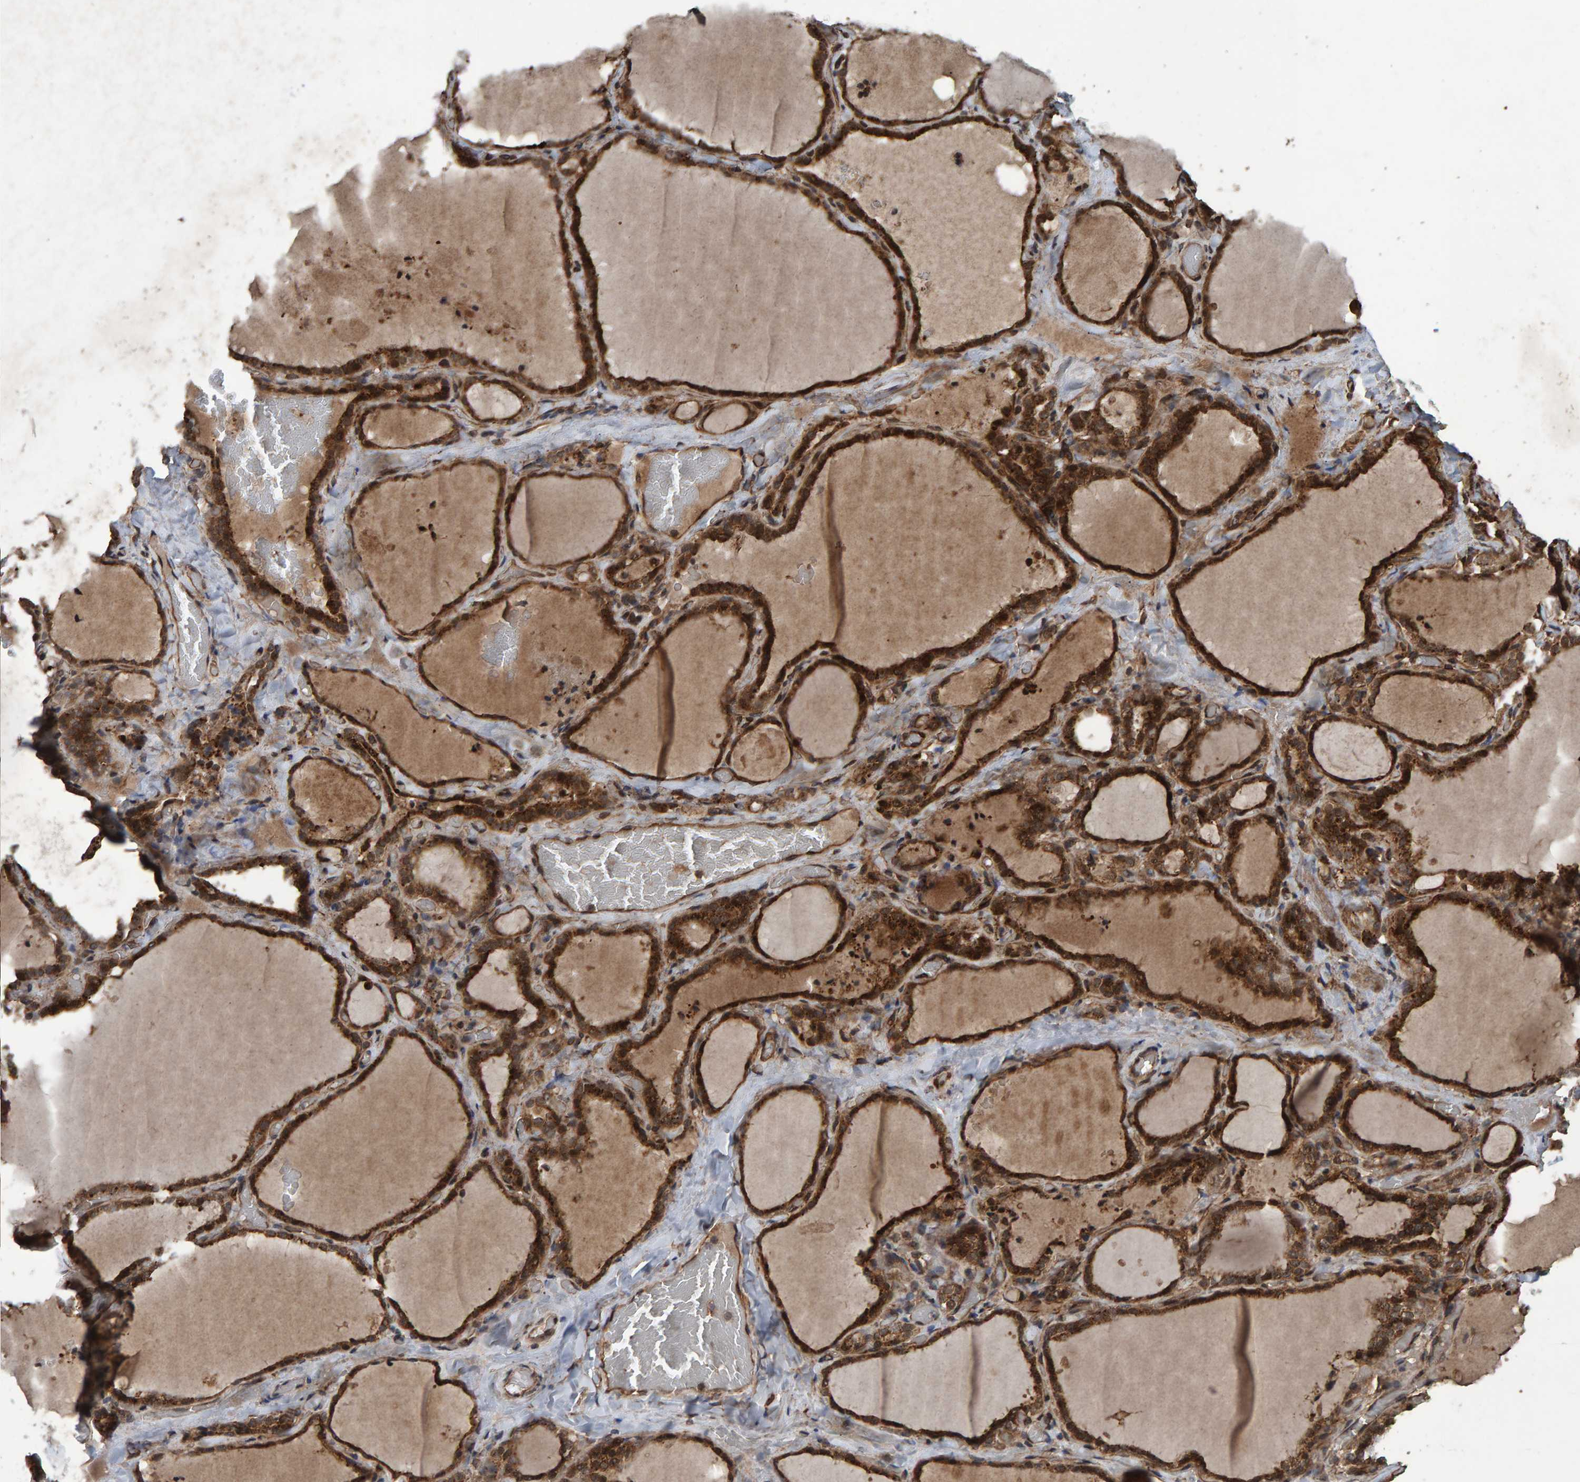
{"staining": {"intensity": "strong", "quantity": ">75%", "location": "cytoplasmic/membranous,nuclear"}, "tissue": "thyroid gland", "cell_type": "Glandular cells", "image_type": "normal", "snomed": [{"axis": "morphology", "description": "Normal tissue, NOS"}, {"axis": "topography", "description": "Thyroid gland"}], "caption": "A photomicrograph showing strong cytoplasmic/membranous,nuclear positivity in about >75% of glandular cells in benign thyroid gland, as visualized by brown immunohistochemical staining.", "gene": "TRIM68", "patient": {"sex": "female", "age": 22}}